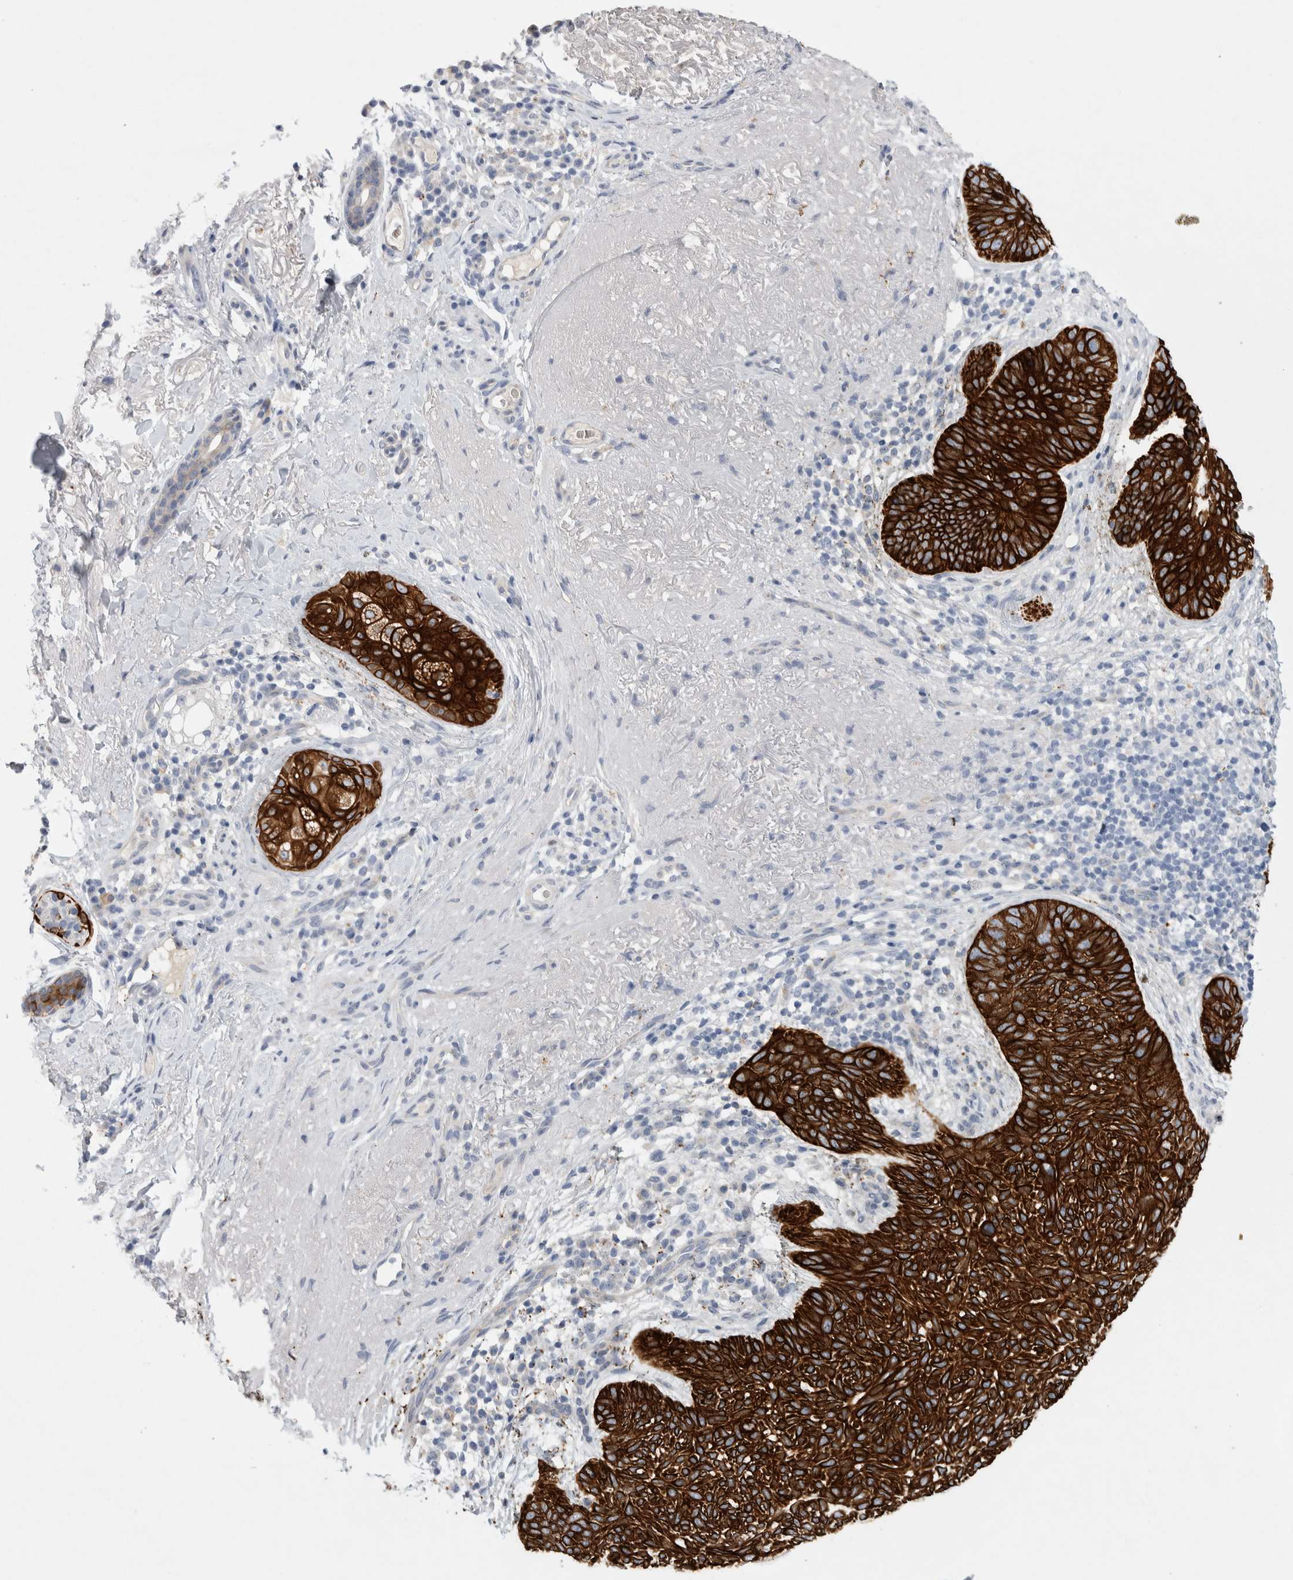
{"staining": {"intensity": "strong", "quantity": ">75%", "location": "cytoplasmic/membranous"}, "tissue": "skin cancer", "cell_type": "Tumor cells", "image_type": "cancer", "snomed": [{"axis": "morphology", "description": "Basal cell carcinoma"}, {"axis": "topography", "description": "Skin"}], "caption": "An image of skin cancer stained for a protein shows strong cytoplasmic/membranous brown staining in tumor cells. (Brightfield microscopy of DAB IHC at high magnification).", "gene": "GAA", "patient": {"sex": "female", "age": 85}}